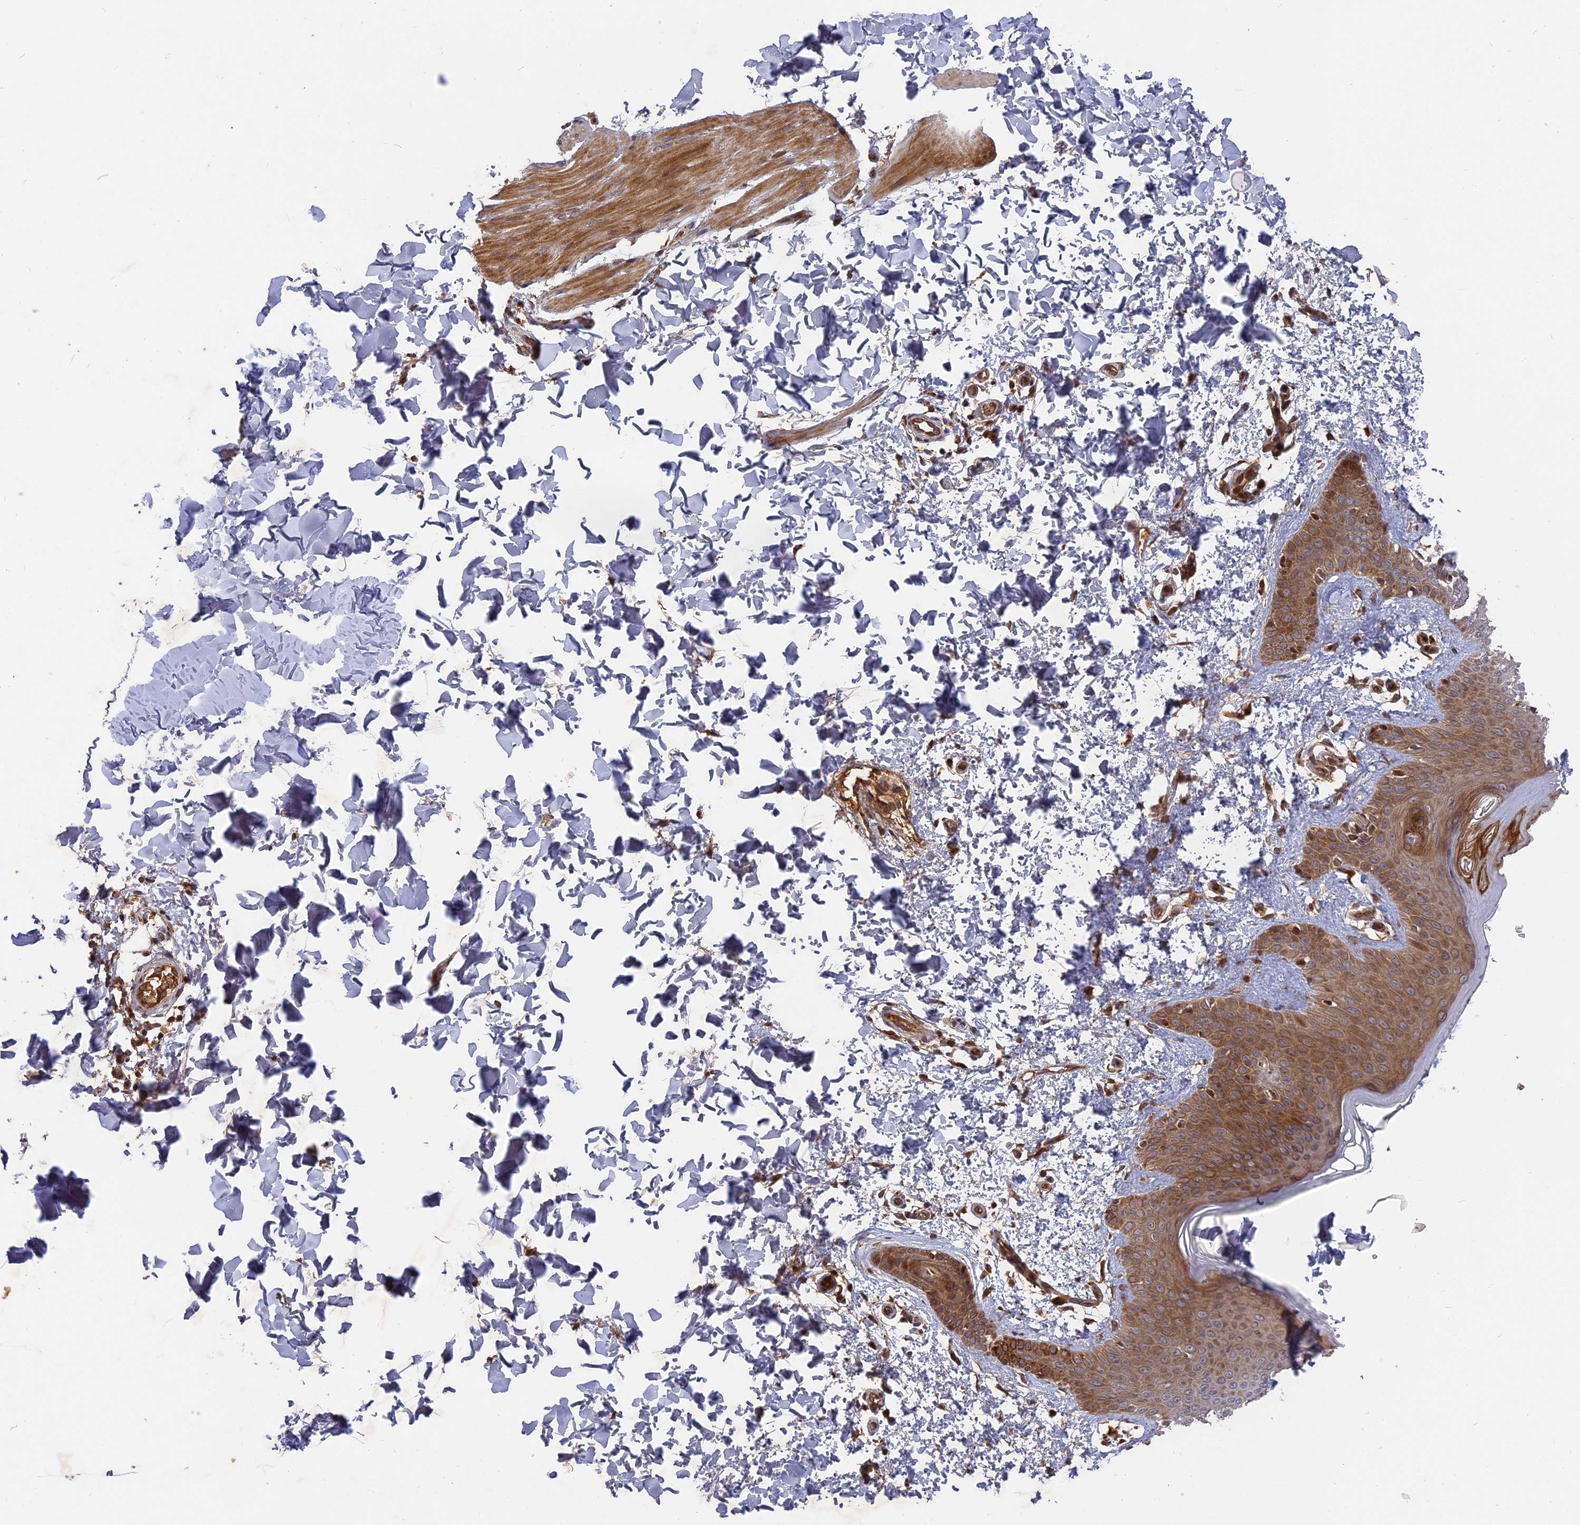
{"staining": {"intensity": "strong", "quantity": ">75%", "location": "cytoplasmic/membranous,nuclear"}, "tissue": "skin", "cell_type": "Fibroblasts", "image_type": "normal", "snomed": [{"axis": "morphology", "description": "Normal tissue, NOS"}, {"axis": "topography", "description": "Skin"}], "caption": "This micrograph exhibits immunohistochemistry (IHC) staining of normal skin, with high strong cytoplasmic/membranous,nuclear positivity in approximately >75% of fibroblasts.", "gene": "TMUB2", "patient": {"sex": "male", "age": 36}}